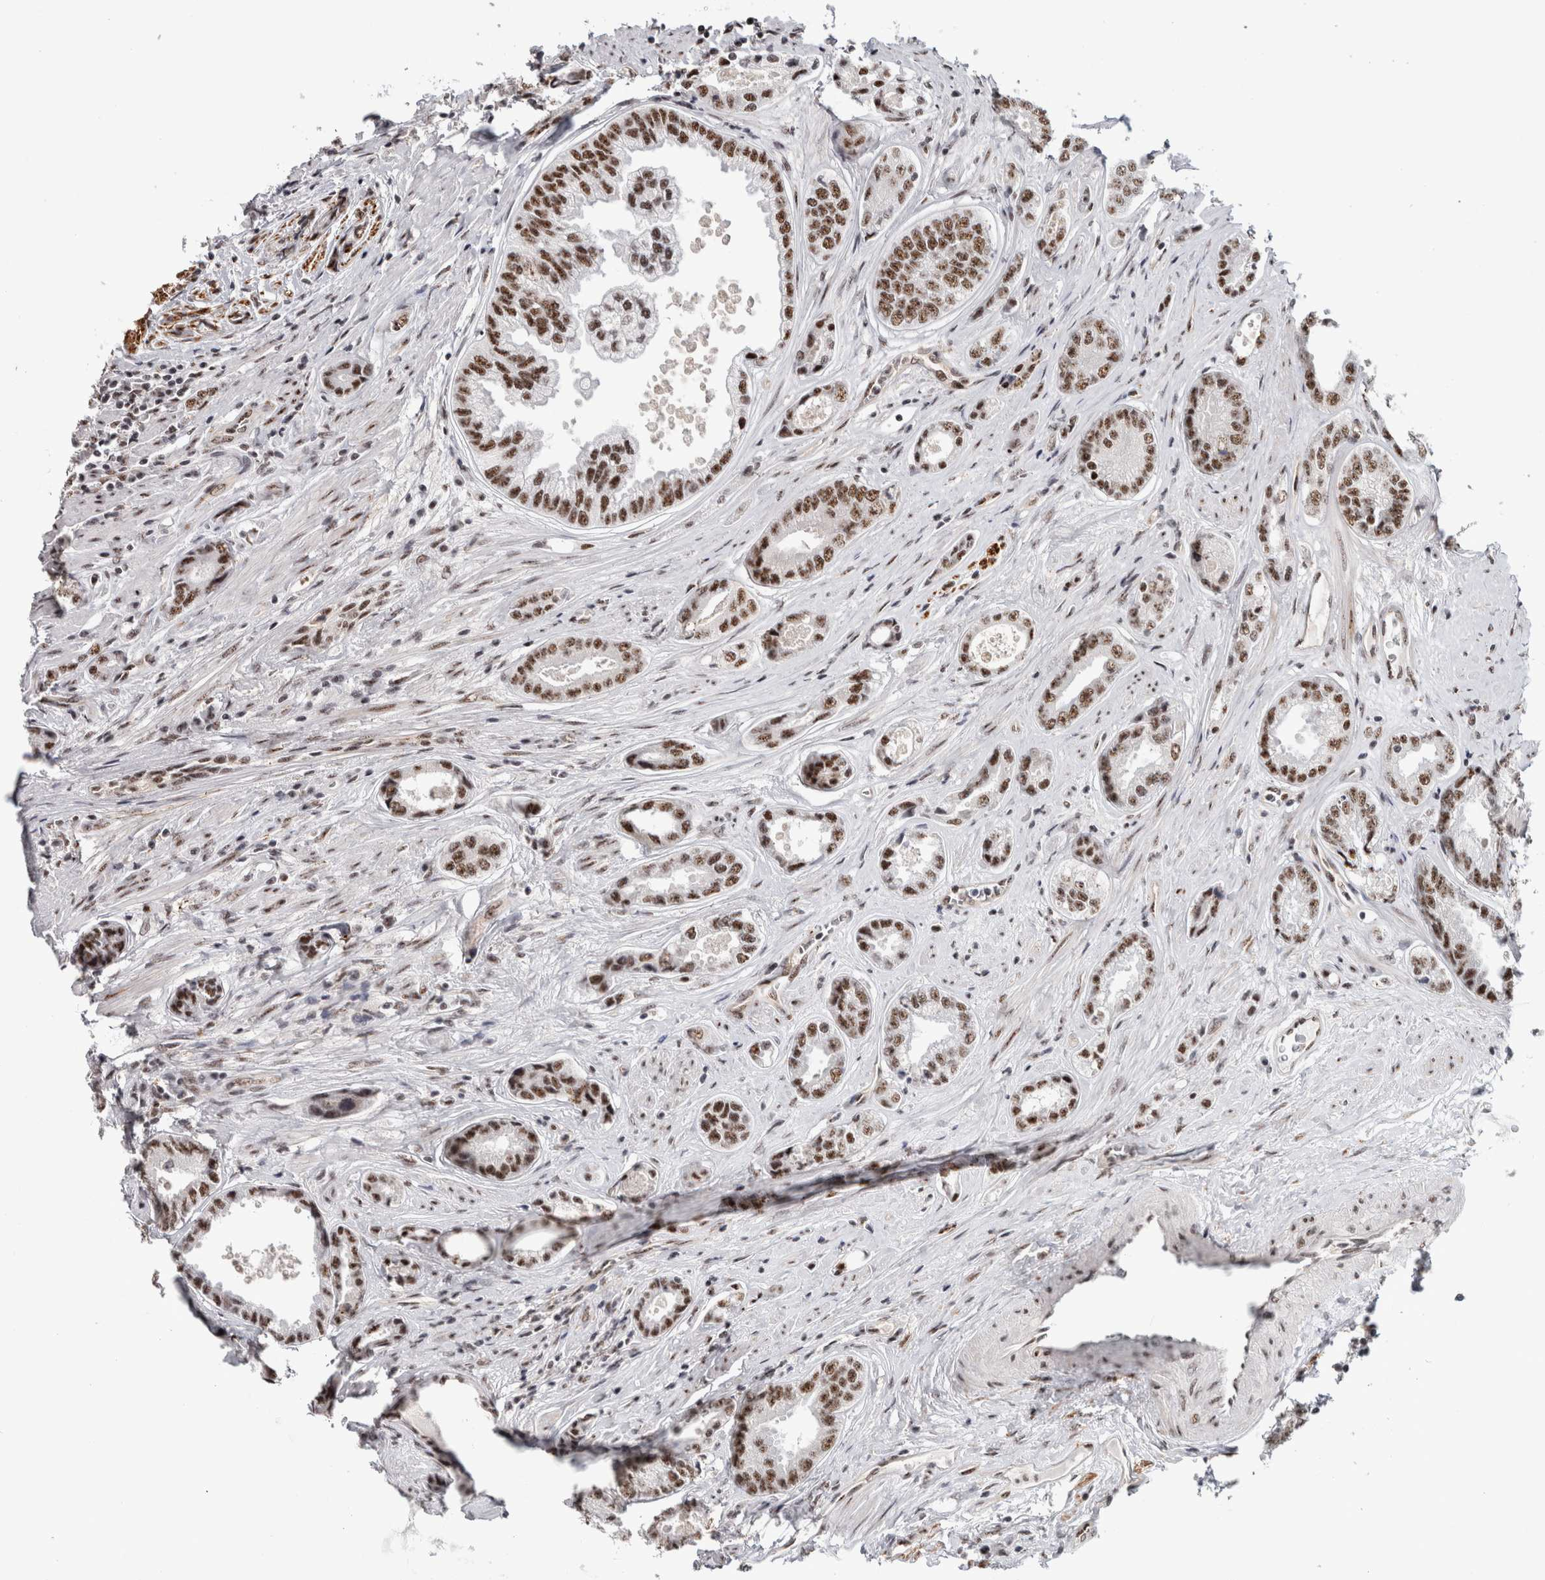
{"staining": {"intensity": "moderate", "quantity": ">75%", "location": "nuclear"}, "tissue": "prostate cancer", "cell_type": "Tumor cells", "image_type": "cancer", "snomed": [{"axis": "morphology", "description": "Adenocarcinoma, High grade"}, {"axis": "topography", "description": "Prostate"}], "caption": "Immunohistochemistry image of adenocarcinoma (high-grade) (prostate) stained for a protein (brown), which reveals medium levels of moderate nuclear expression in approximately >75% of tumor cells.", "gene": "MKNK1", "patient": {"sex": "male", "age": 61}}